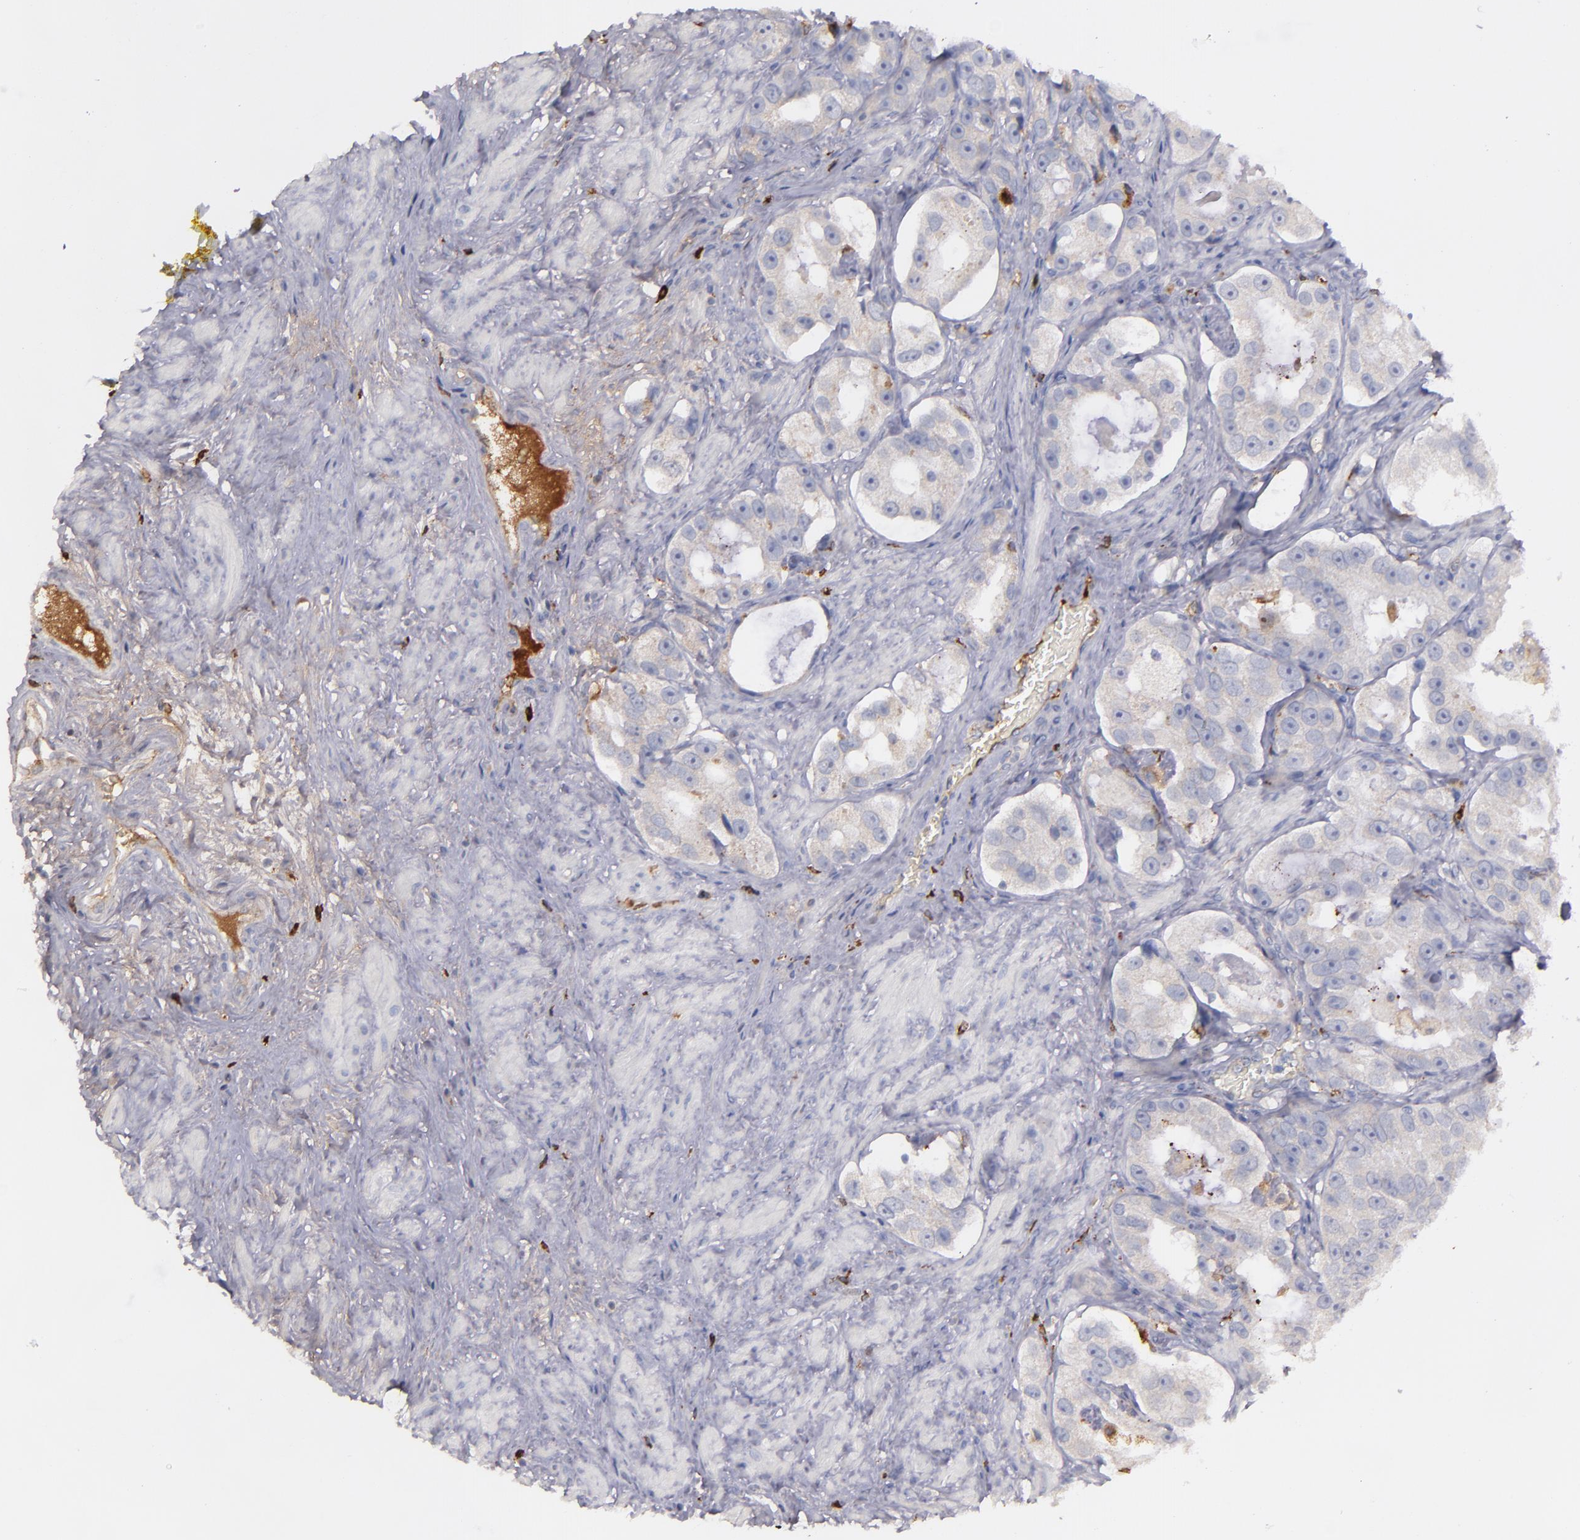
{"staining": {"intensity": "weak", "quantity": "<25%", "location": "cytoplasmic/membranous"}, "tissue": "prostate cancer", "cell_type": "Tumor cells", "image_type": "cancer", "snomed": [{"axis": "morphology", "description": "Adenocarcinoma, High grade"}, {"axis": "topography", "description": "Prostate"}], "caption": "Immunohistochemical staining of prostate cancer (adenocarcinoma (high-grade)) reveals no significant staining in tumor cells.", "gene": "C1QA", "patient": {"sex": "male", "age": 63}}